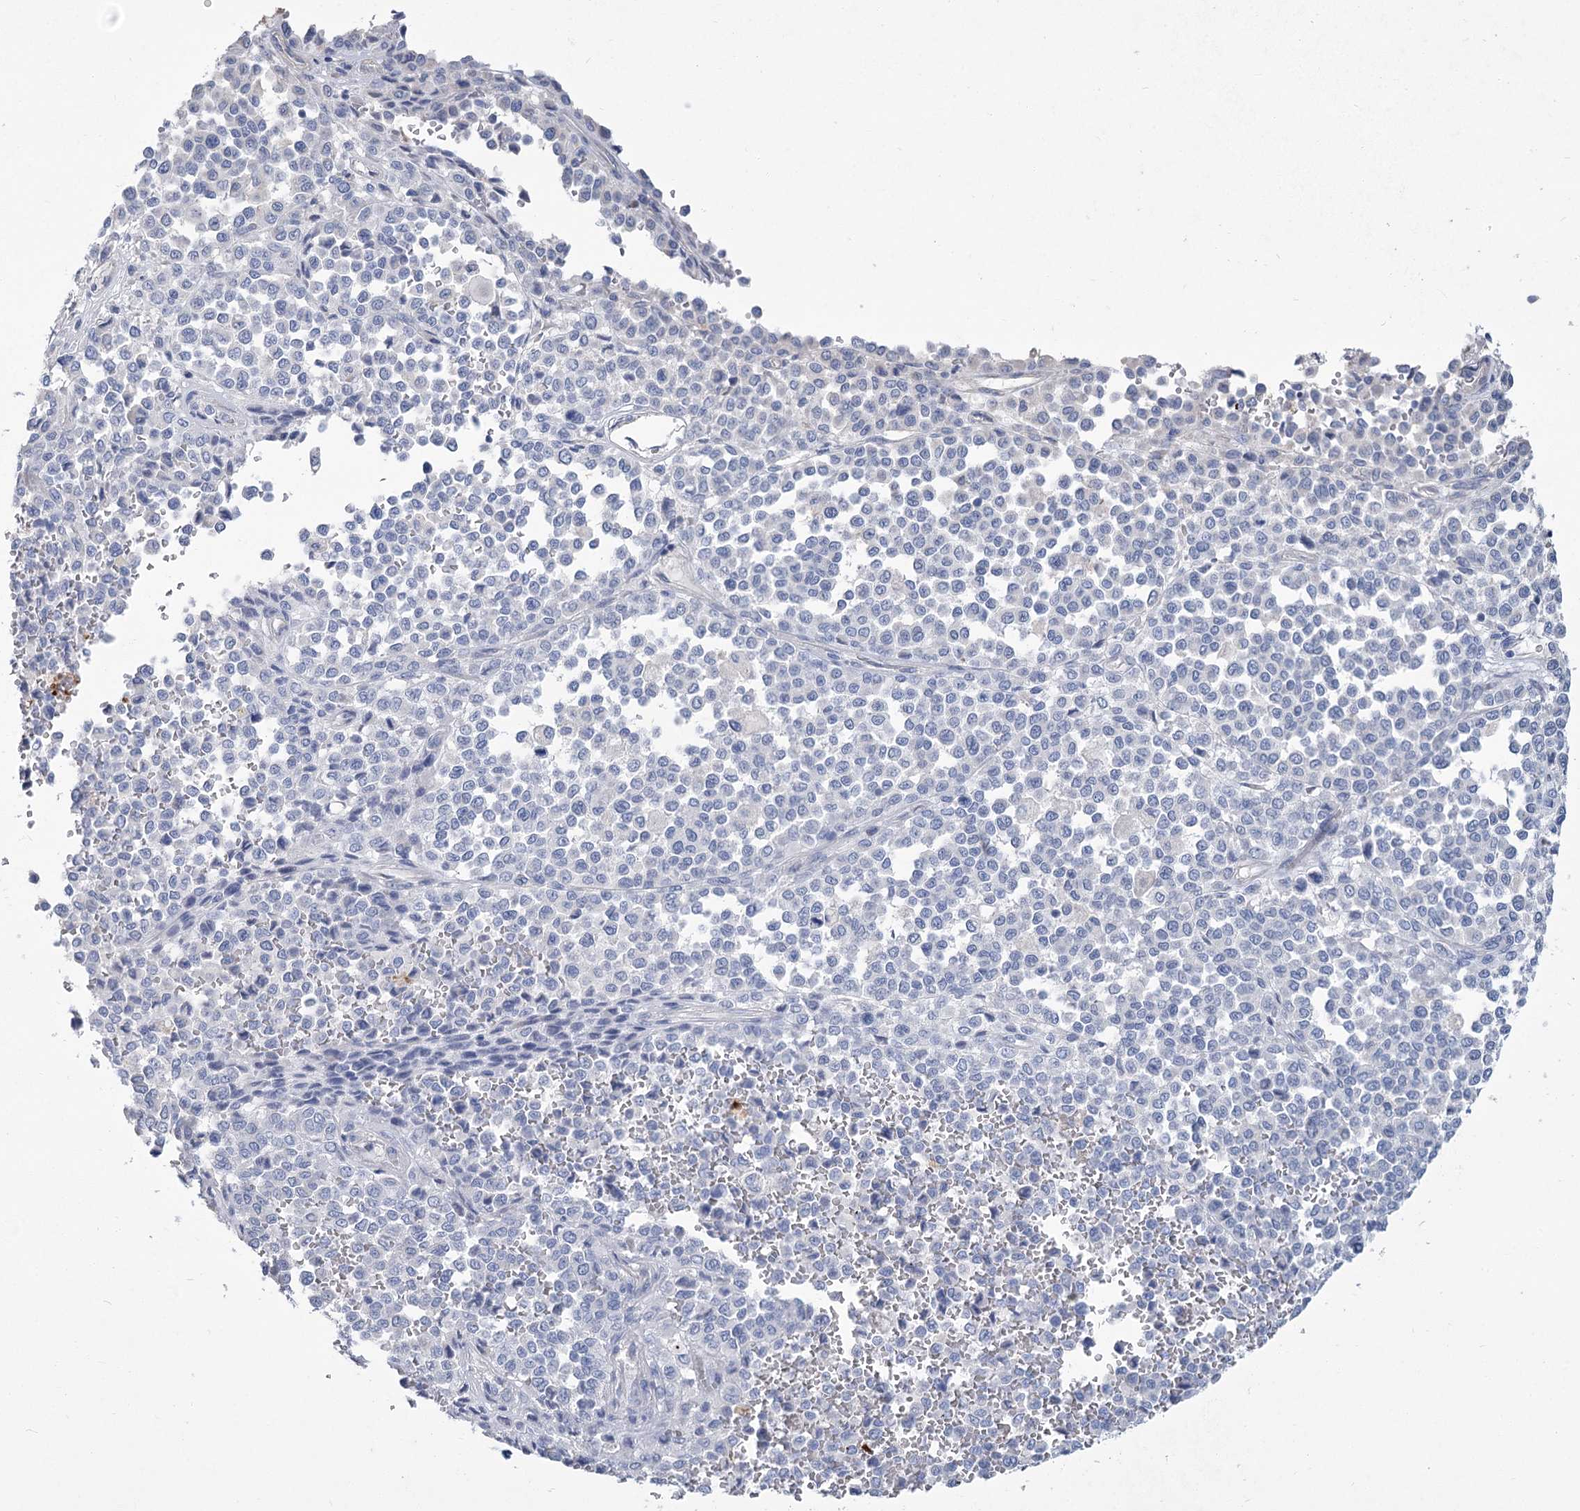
{"staining": {"intensity": "negative", "quantity": "none", "location": "none"}, "tissue": "melanoma", "cell_type": "Tumor cells", "image_type": "cancer", "snomed": [{"axis": "morphology", "description": "Malignant melanoma, Metastatic site"}, {"axis": "topography", "description": "Pancreas"}], "caption": "Tumor cells show no significant protein positivity in melanoma.", "gene": "SLC9A3", "patient": {"sex": "female", "age": 30}}